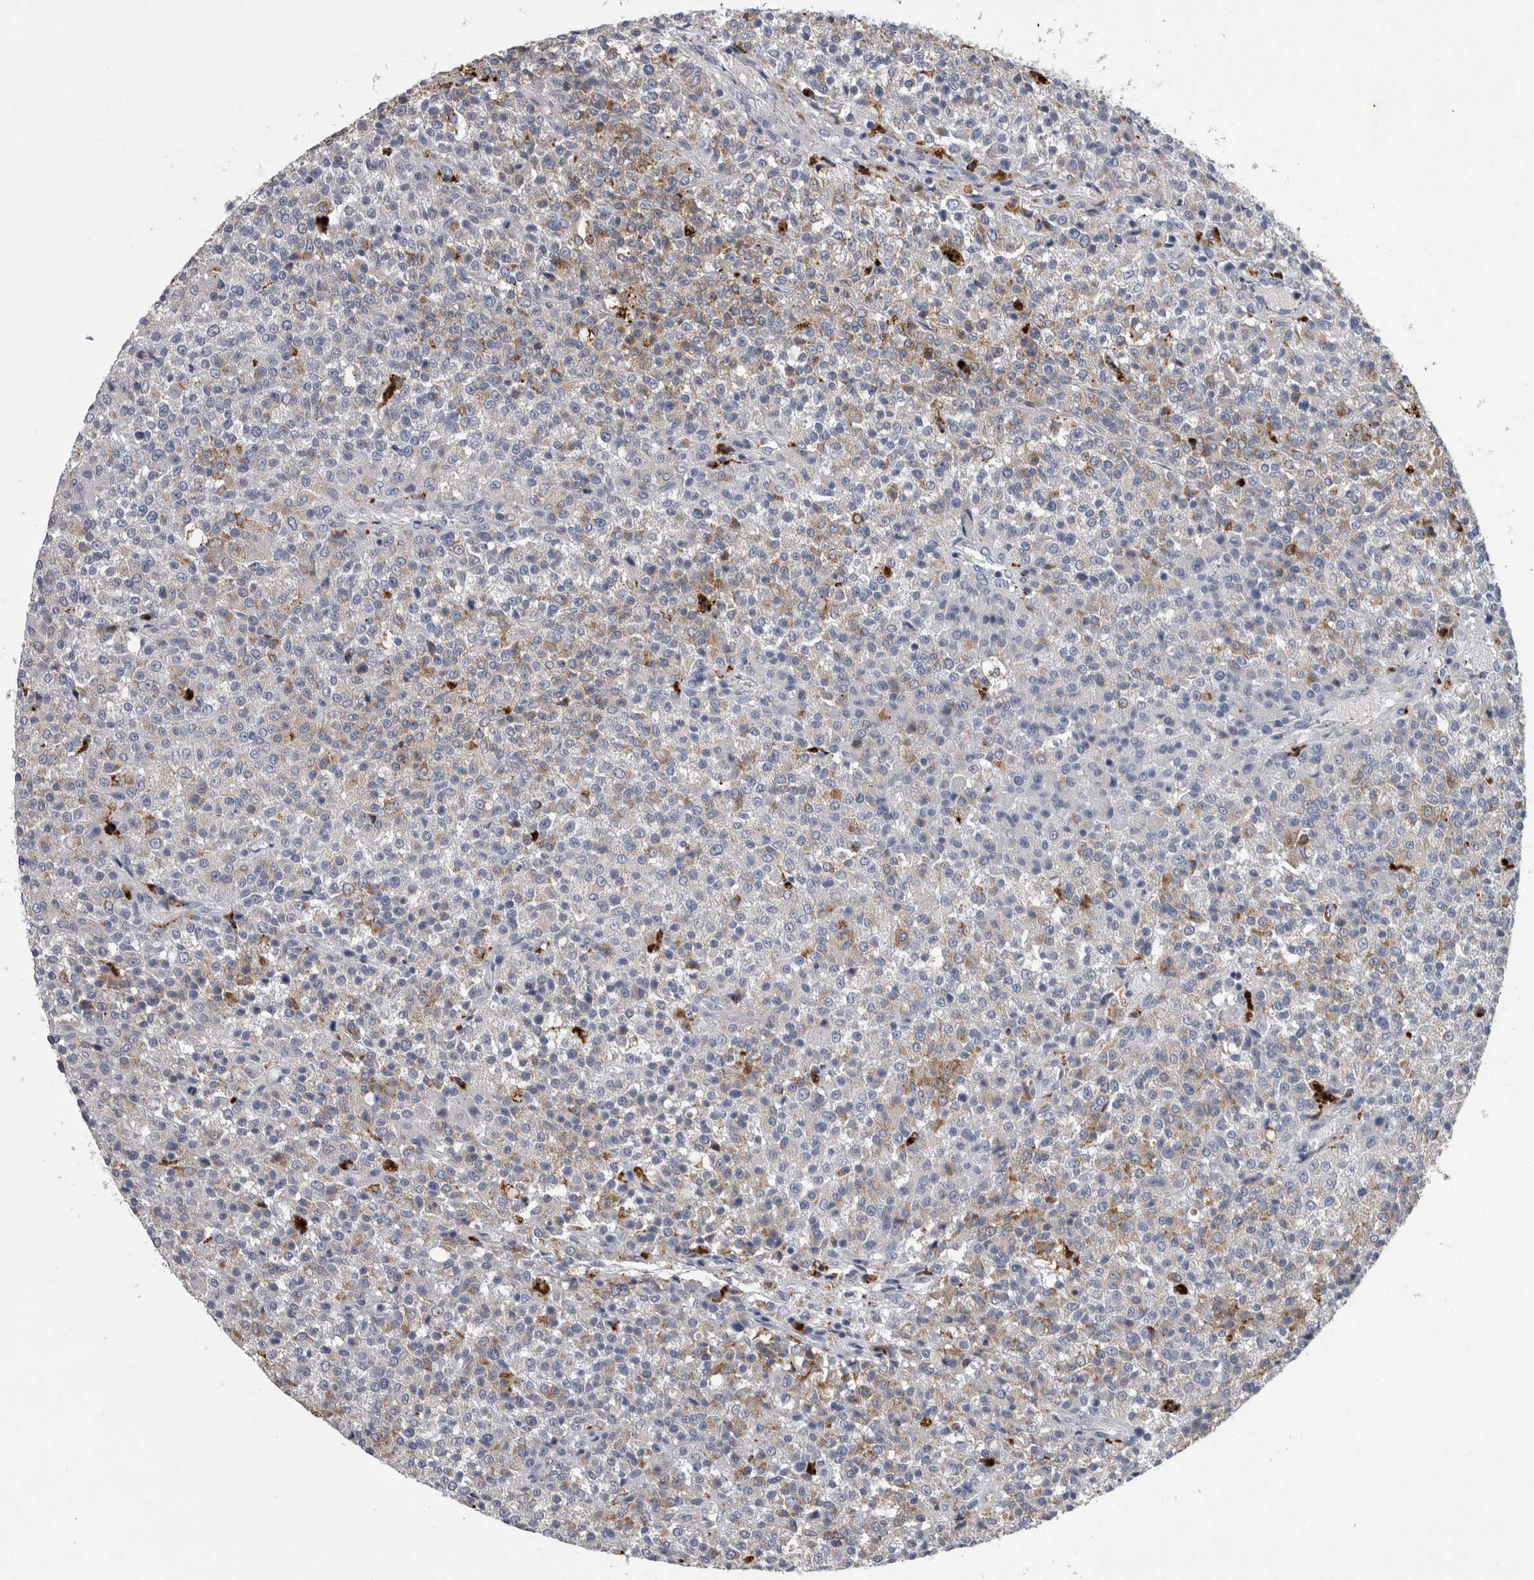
{"staining": {"intensity": "negative", "quantity": "none", "location": "none"}, "tissue": "testis cancer", "cell_type": "Tumor cells", "image_type": "cancer", "snomed": [{"axis": "morphology", "description": "Seminoma, NOS"}, {"axis": "topography", "description": "Testis"}], "caption": "This is an immunohistochemistry (IHC) micrograph of testis cancer. There is no expression in tumor cells.", "gene": "DPP7", "patient": {"sex": "male", "age": 59}}